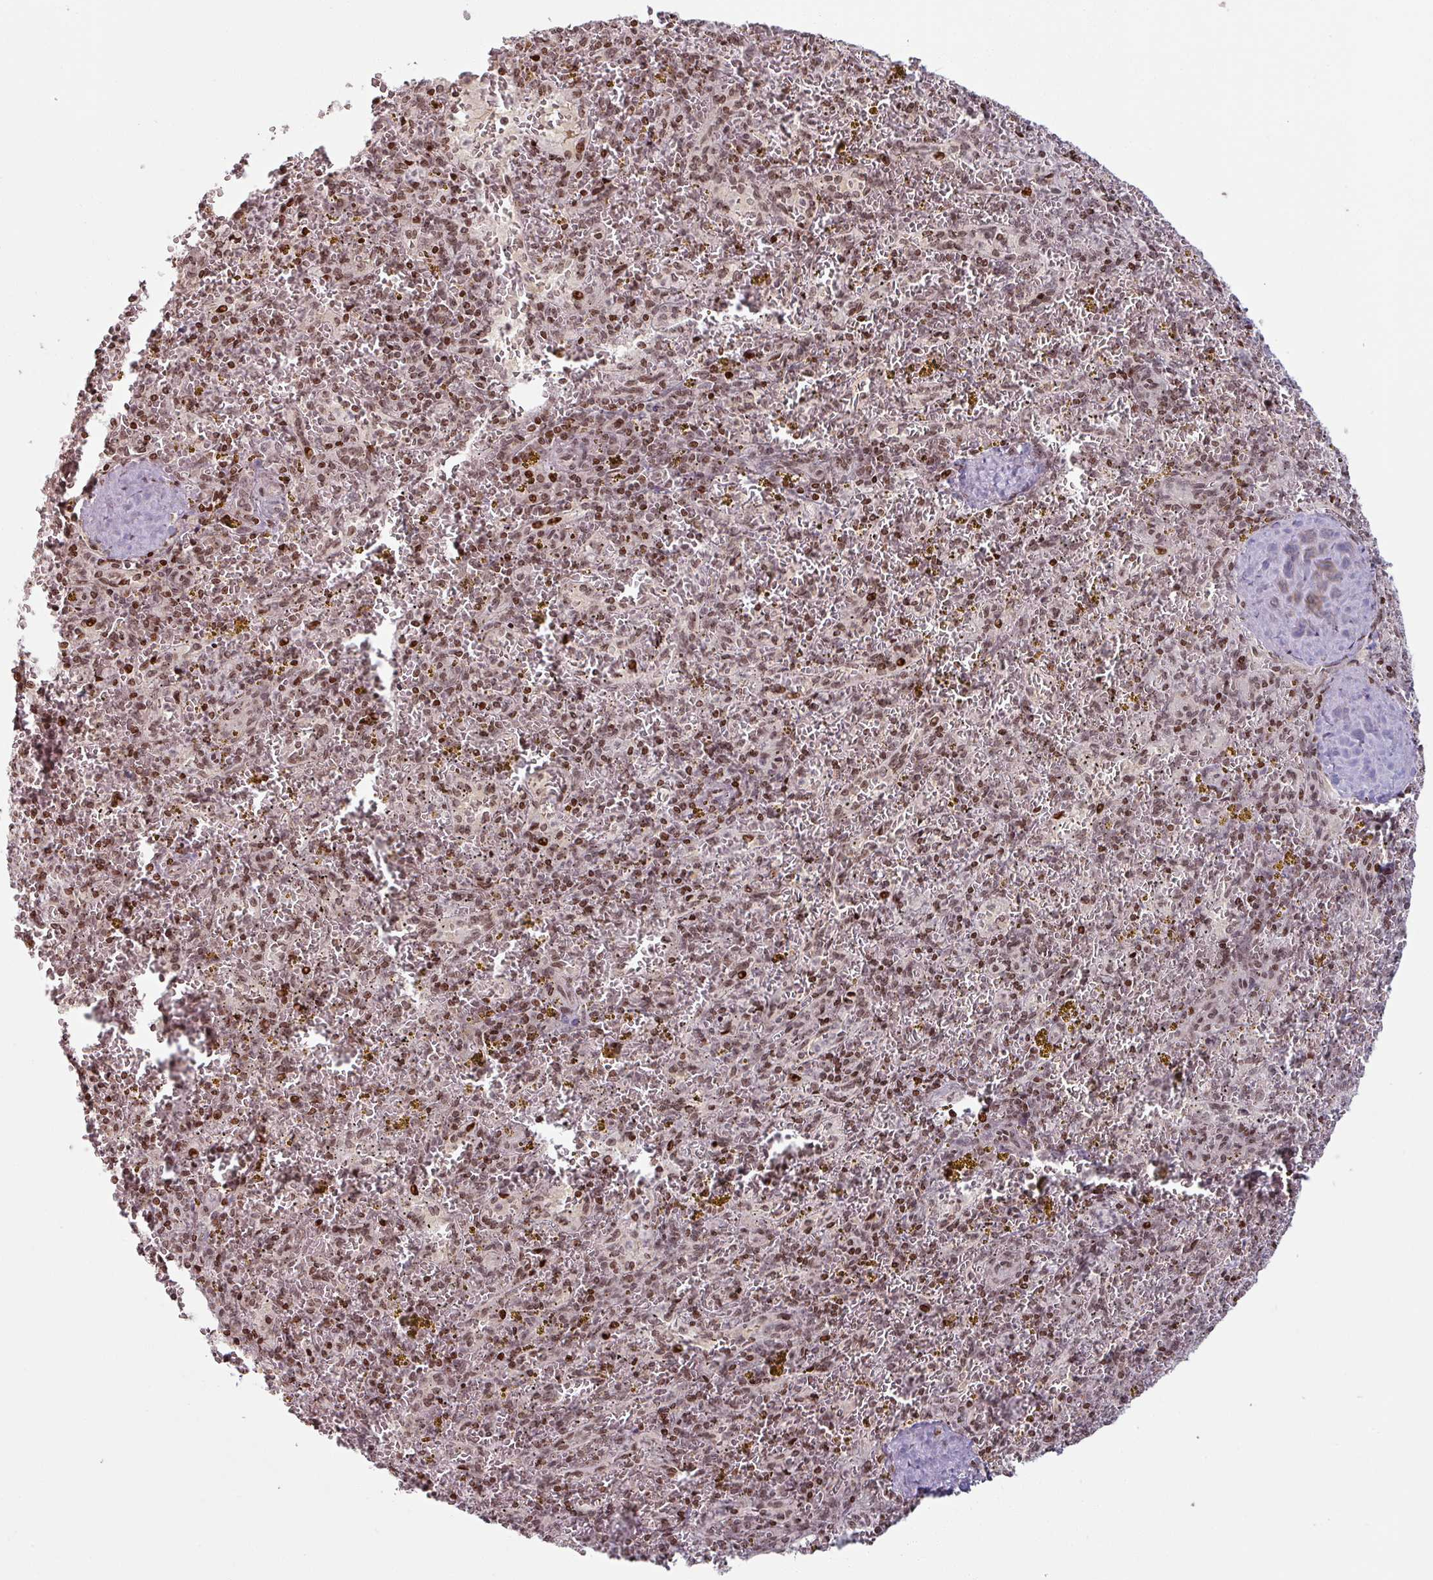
{"staining": {"intensity": "moderate", "quantity": ">75%", "location": "nuclear"}, "tissue": "spleen", "cell_type": "Cells in red pulp", "image_type": "normal", "snomed": [{"axis": "morphology", "description": "Normal tissue, NOS"}, {"axis": "topography", "description": "Spleen"}], "caption": "The immunohistochemical stain labels moderate nuclear positivity in cells in red pulp of normal spleen. Ihc stains the protein of interest in brown and the nuclei are stained blue.", "gene": "NCOR1", "patient": {"sex": "male", "age": 57}}